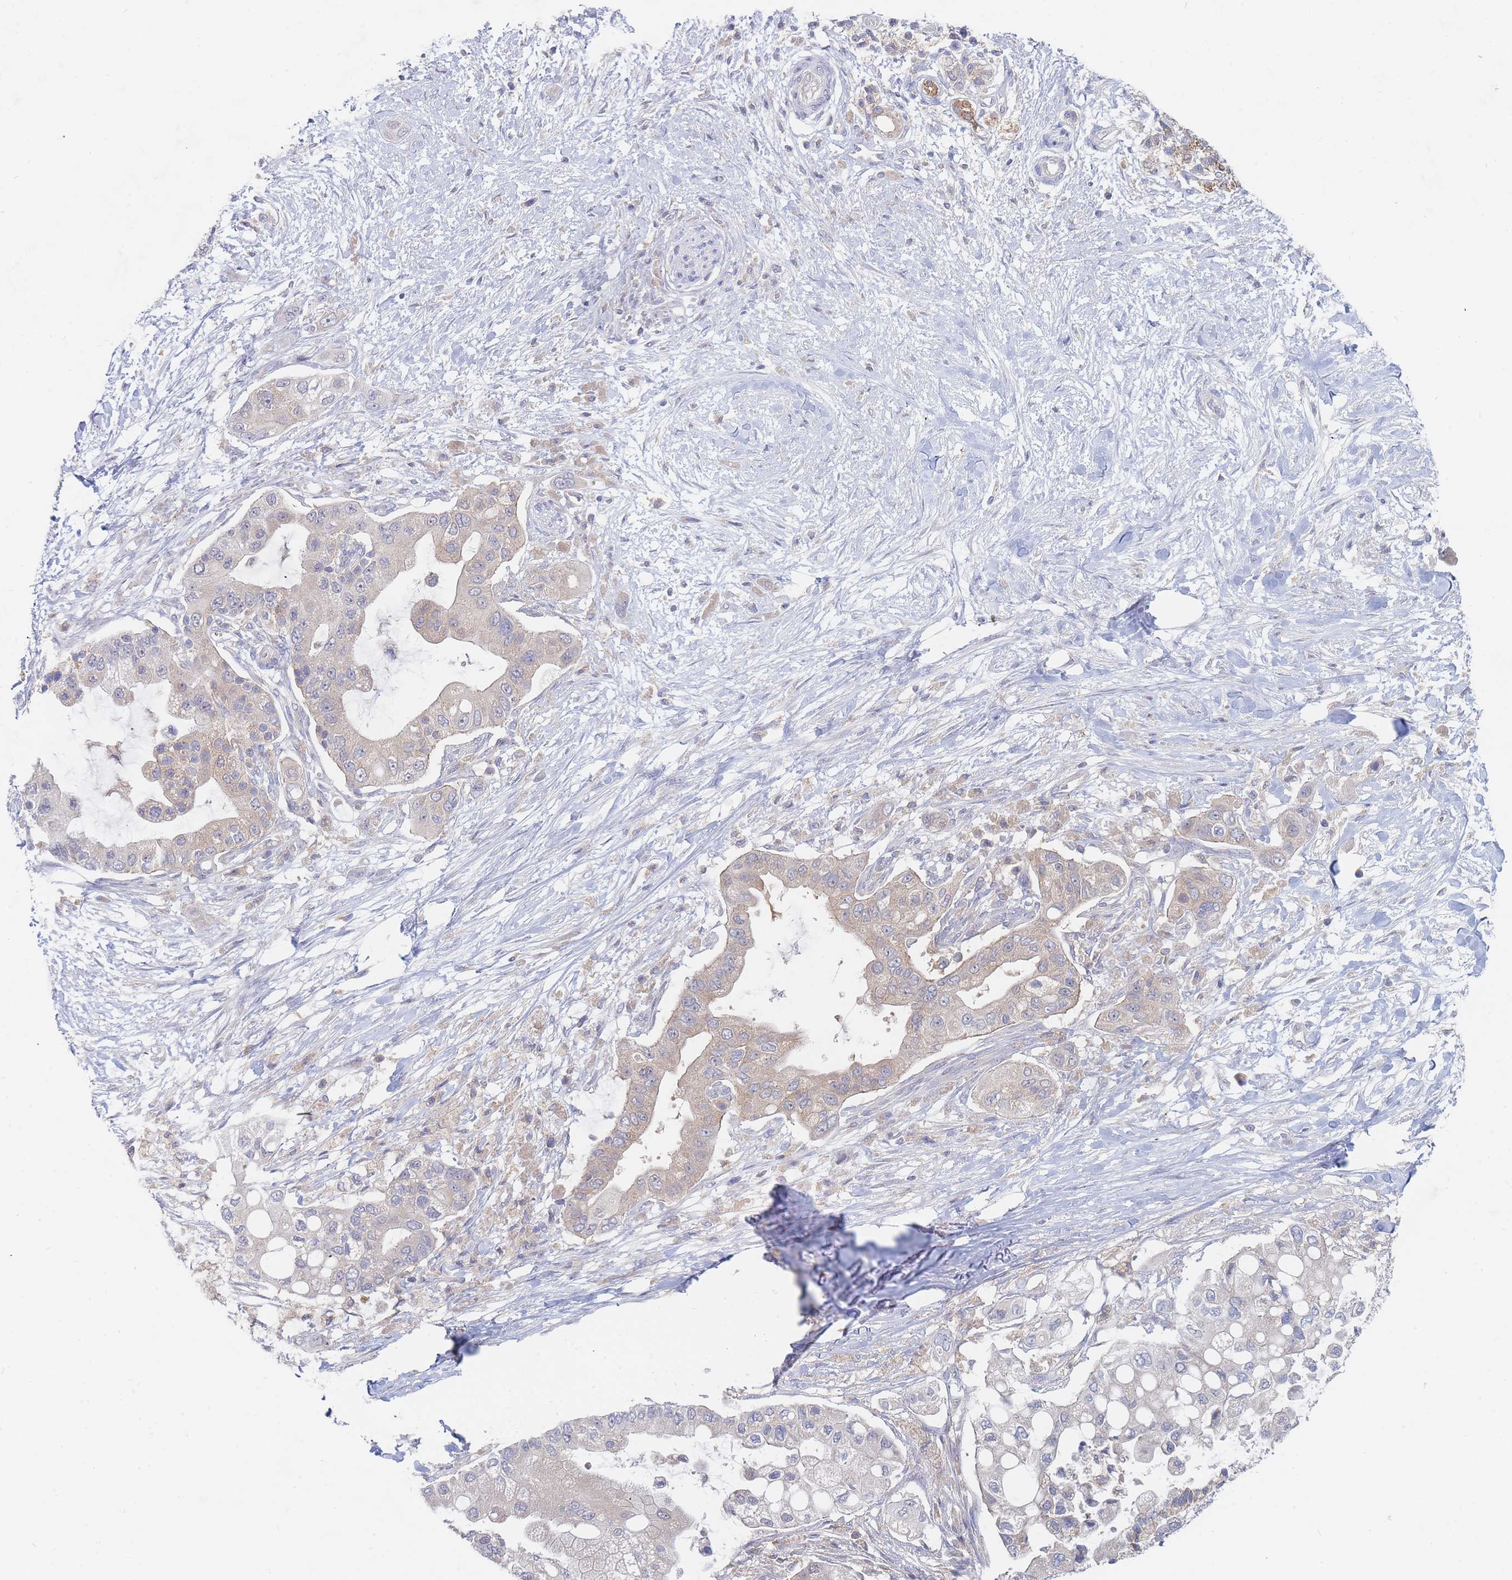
{"staining": {"intensity": "weak", "quantity": "<25%", "location": "cytoplasmic/membranous"}, "tissue": "pancreatic cancer", "cell_type": "Tumor cells", "image_type": "cancer", "snomed": [{"axis": "morphology", "description": "Adenocarcinoma, NOS"}, {"axis": "topography", "description": "Pancreas"}], "caption": "Adenocarcinoma (pancreatic) was stained to show a protein in brown. There is no significant expression in tumor cells. (Stains: DAB IHC with hematoxylin counter stain, Microscopy: brightfield microscopy at high magnification).", "gene": "PPP6C", "patient": {"sex": "male", "age": 57}}